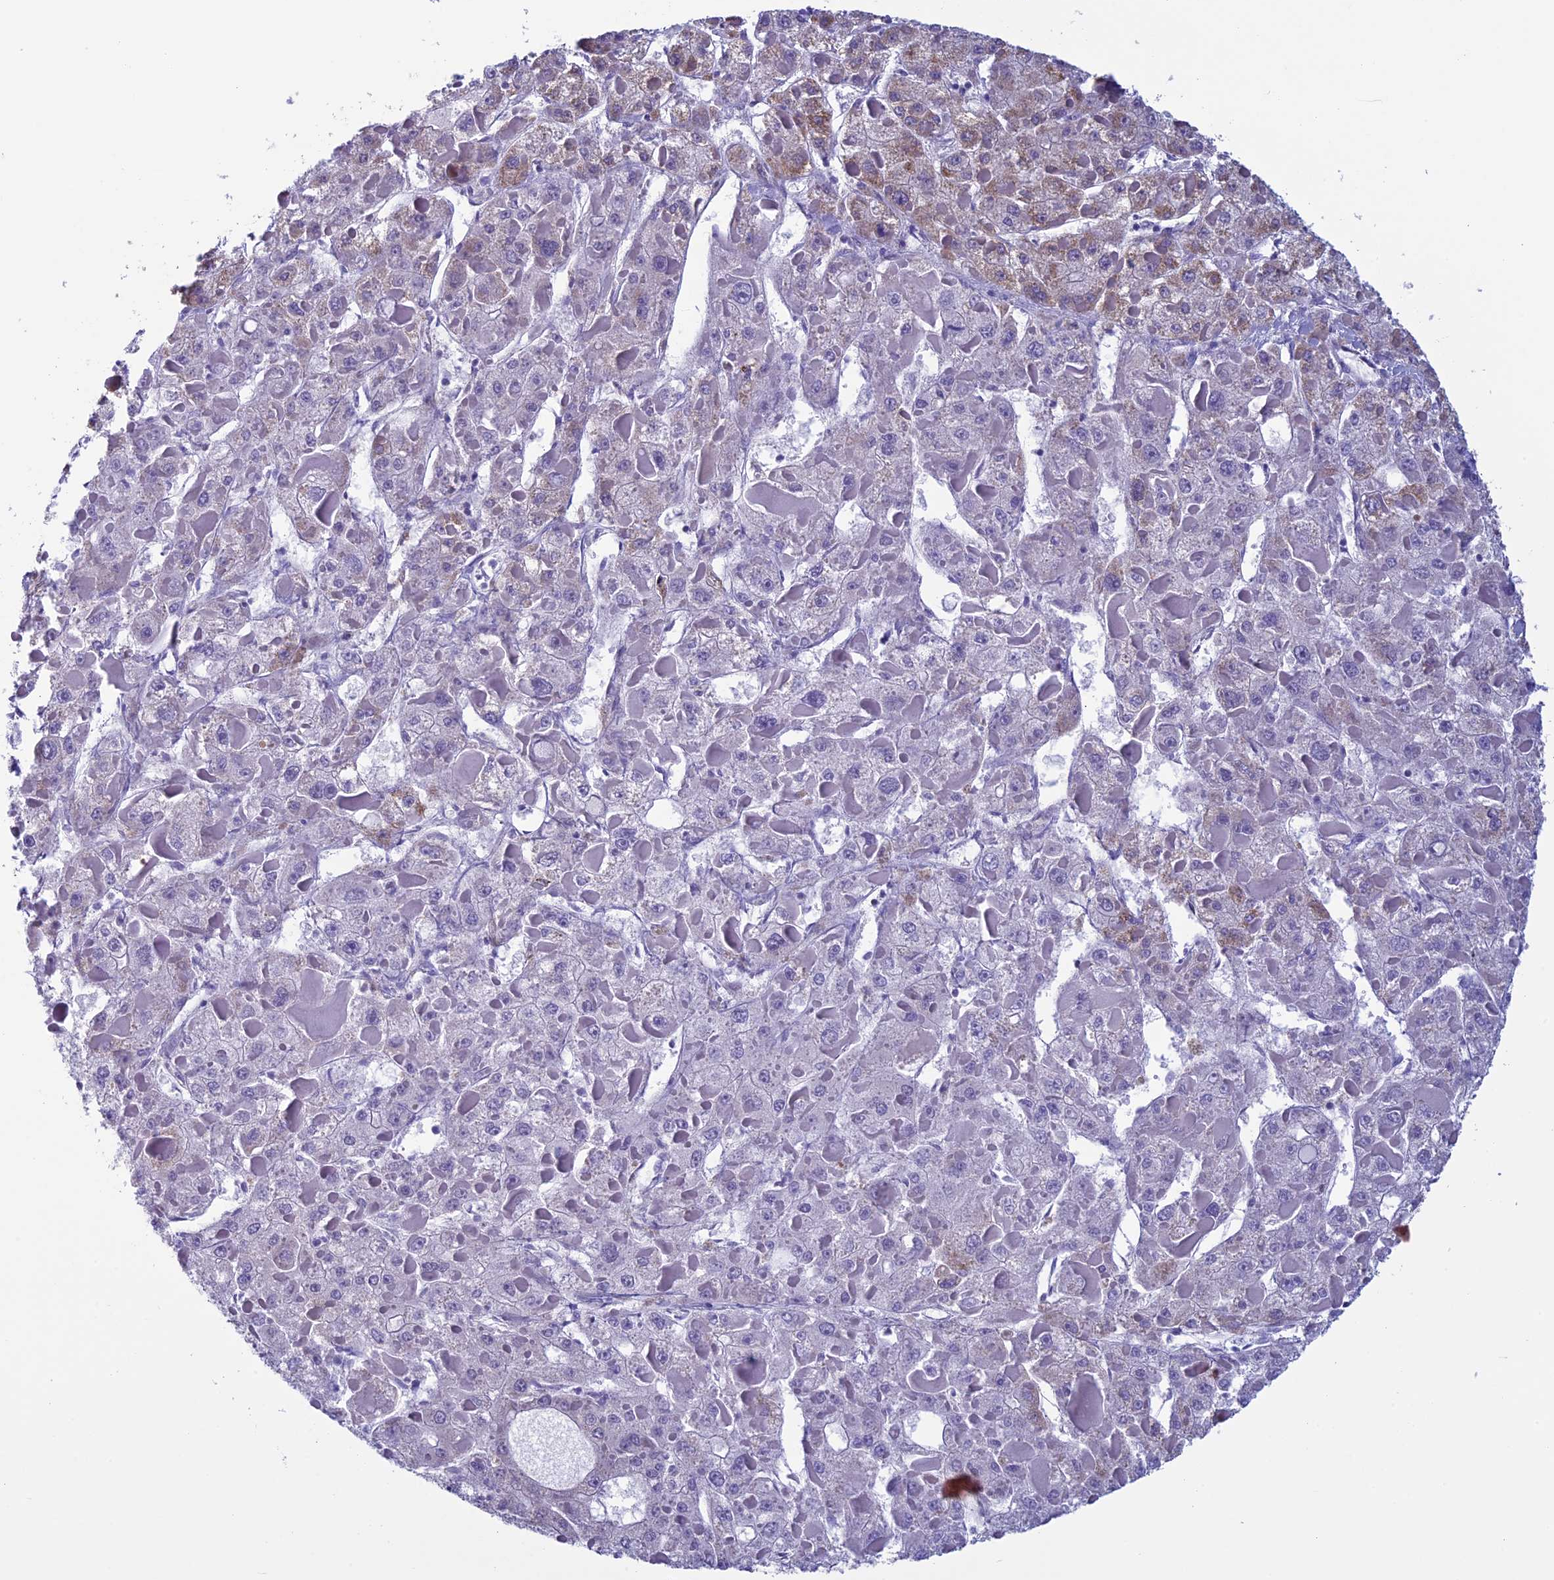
{"staining": {"intensity": "weak", "quantity": "25%-75%", "location": "cytoplasmic/membranous"}, "tissue": "liver cancer", "cell_type": "Tumor cells", "image_type": "cancer", "snomed": [{"axis": "morphology", "description": "Carcinoma, Hepatocellular, NOS"}, {"axis": "topography", "description": "Liver"}], "caption": "Tumor cells show weak cytoplasmic/membranous positivity in about 25%-75% of cells in hepatocellular carcinoma (liver). The staining was performed using DAB (3,3'-diaminobenzidine), with brown indicating positive protein expression. Nuclei are stained blue with hematoxylin.", "gene": "MFSD12", "patient": {"sex": "female", "age": 73}}